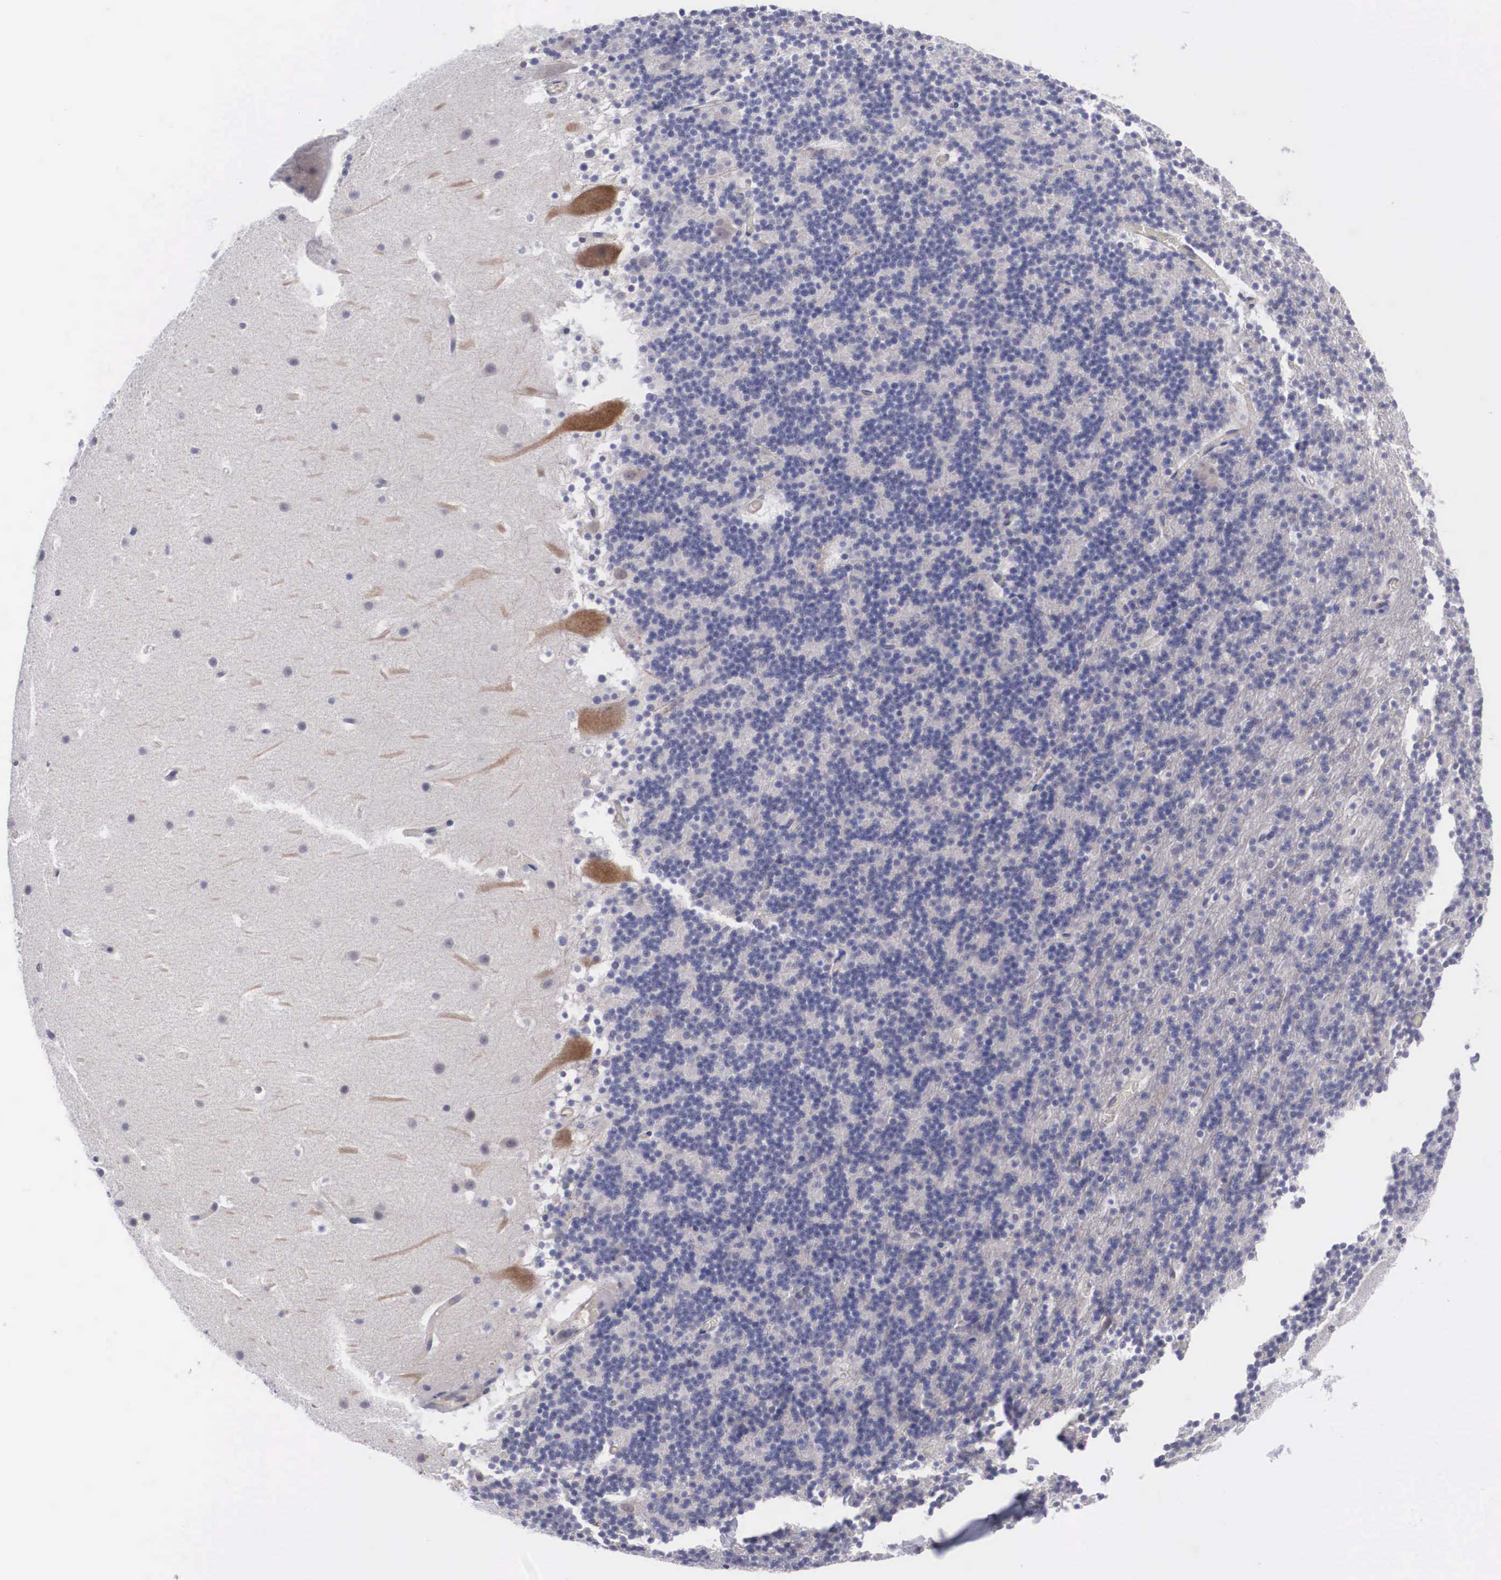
{"staining": {"intensity": "negative", "quantity": "none", "location": "none"}, "tissue": "cerebellum", "cell_type": "Cells in granular layer", "image_type": "normal", "snomed": [{"axis": "morphology", "description": "Normal tissue, NOS"}, {"axis": "topography", "description": "Cerebellum"}], "caption": "This is an IHC photomicrograph of benign cerebellum. There is no positivity in cells in granular layer.", "gene": "MAST4", "patient": {"sex": "male", "age": 45}}